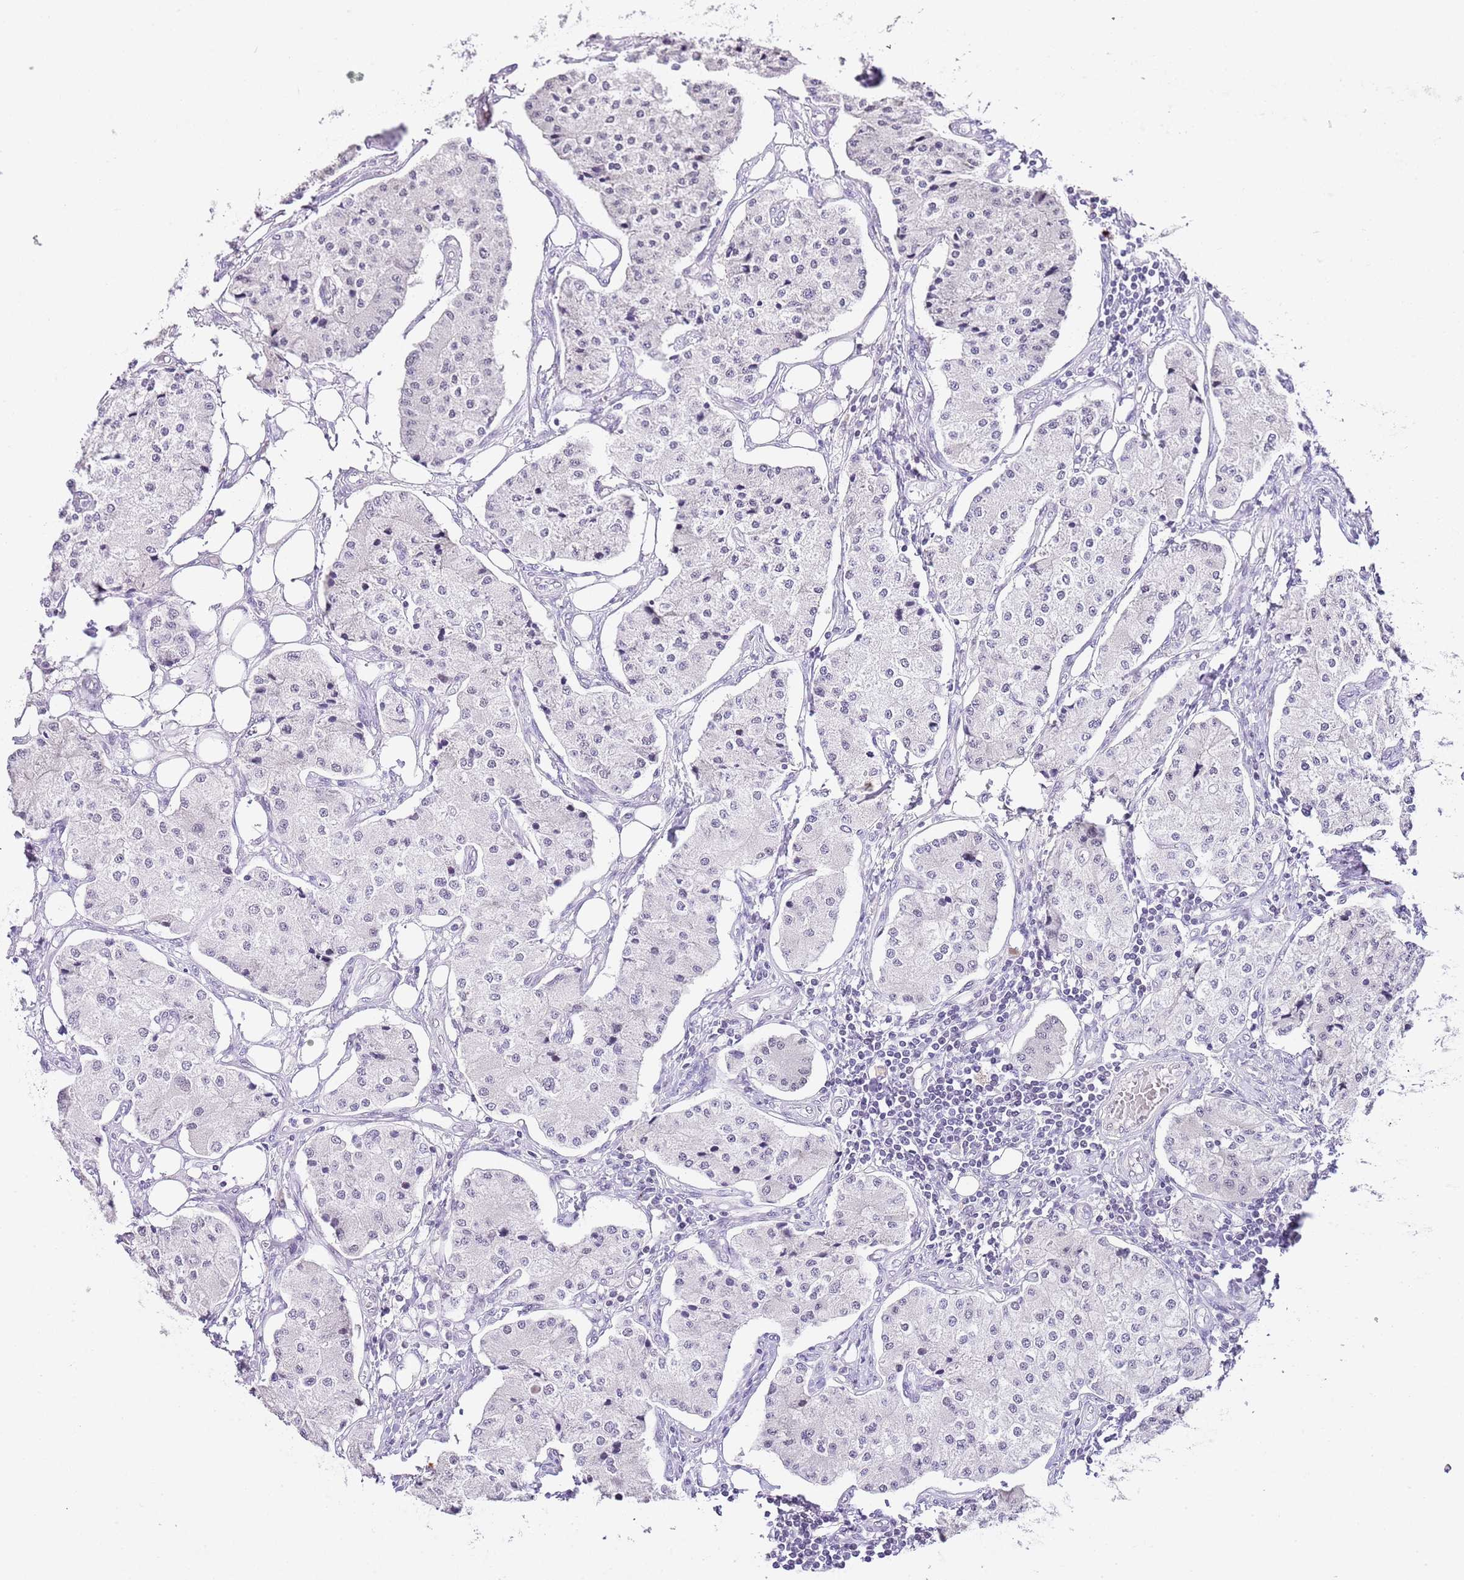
{"staining": {"intensity": "negative", "quantity": "none", "location": "none"}, "tissue": "carcinoid", "cell_type": "Tumor cells", "image_type": "cancer", "snomed": [{"axis": "morphology", "description": "Carcinoid, malignant, NOS"}, {"axis": "topography", "description": "Colon"}], "caption": "Tumor cells show no significant protein expression in malignant carcinoid.", "gene": "NOP56", "patient": {"sex": "female", "age": 52}}